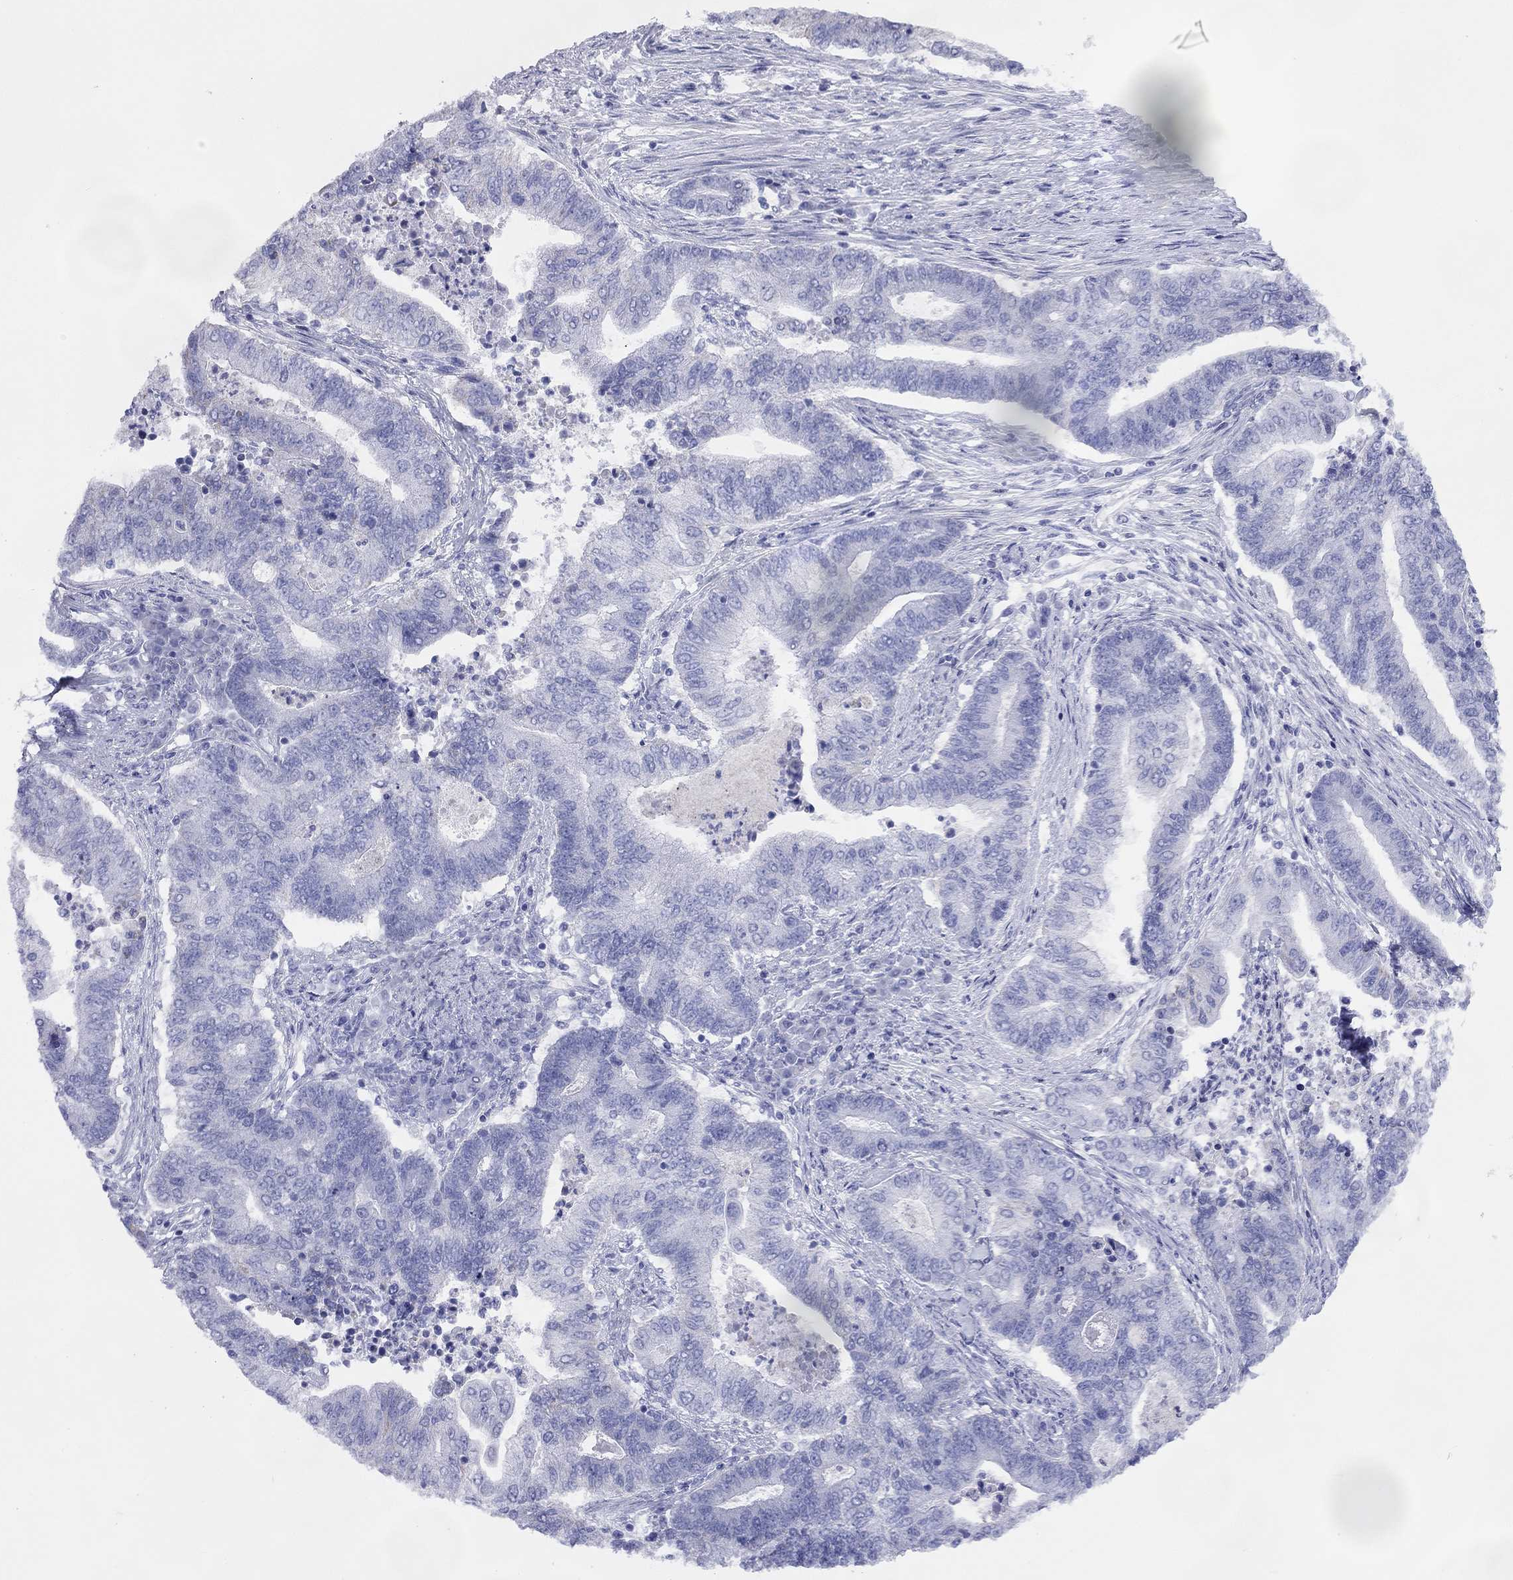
{"staining": {"intensity": "negative", "quantity": "none", "location": "none"}, "tissue": "endometrial cancer", "cell_type": "Tumor cells", "image_type": "cancer", "snomed": [{"axis": "morphology", "description": "Adenocarcinoma, NOS"}, {"axis": "topography", "description": "Uterus"}, {"axis": "topography", "description": "Endometrium"}], "caption": "DAB immunohistochemical staining of endometrial cancer reveals no significant staining in tumor cells.", "gene": "DPY19L2", "patient": {"sex": "female", "age": 54}}